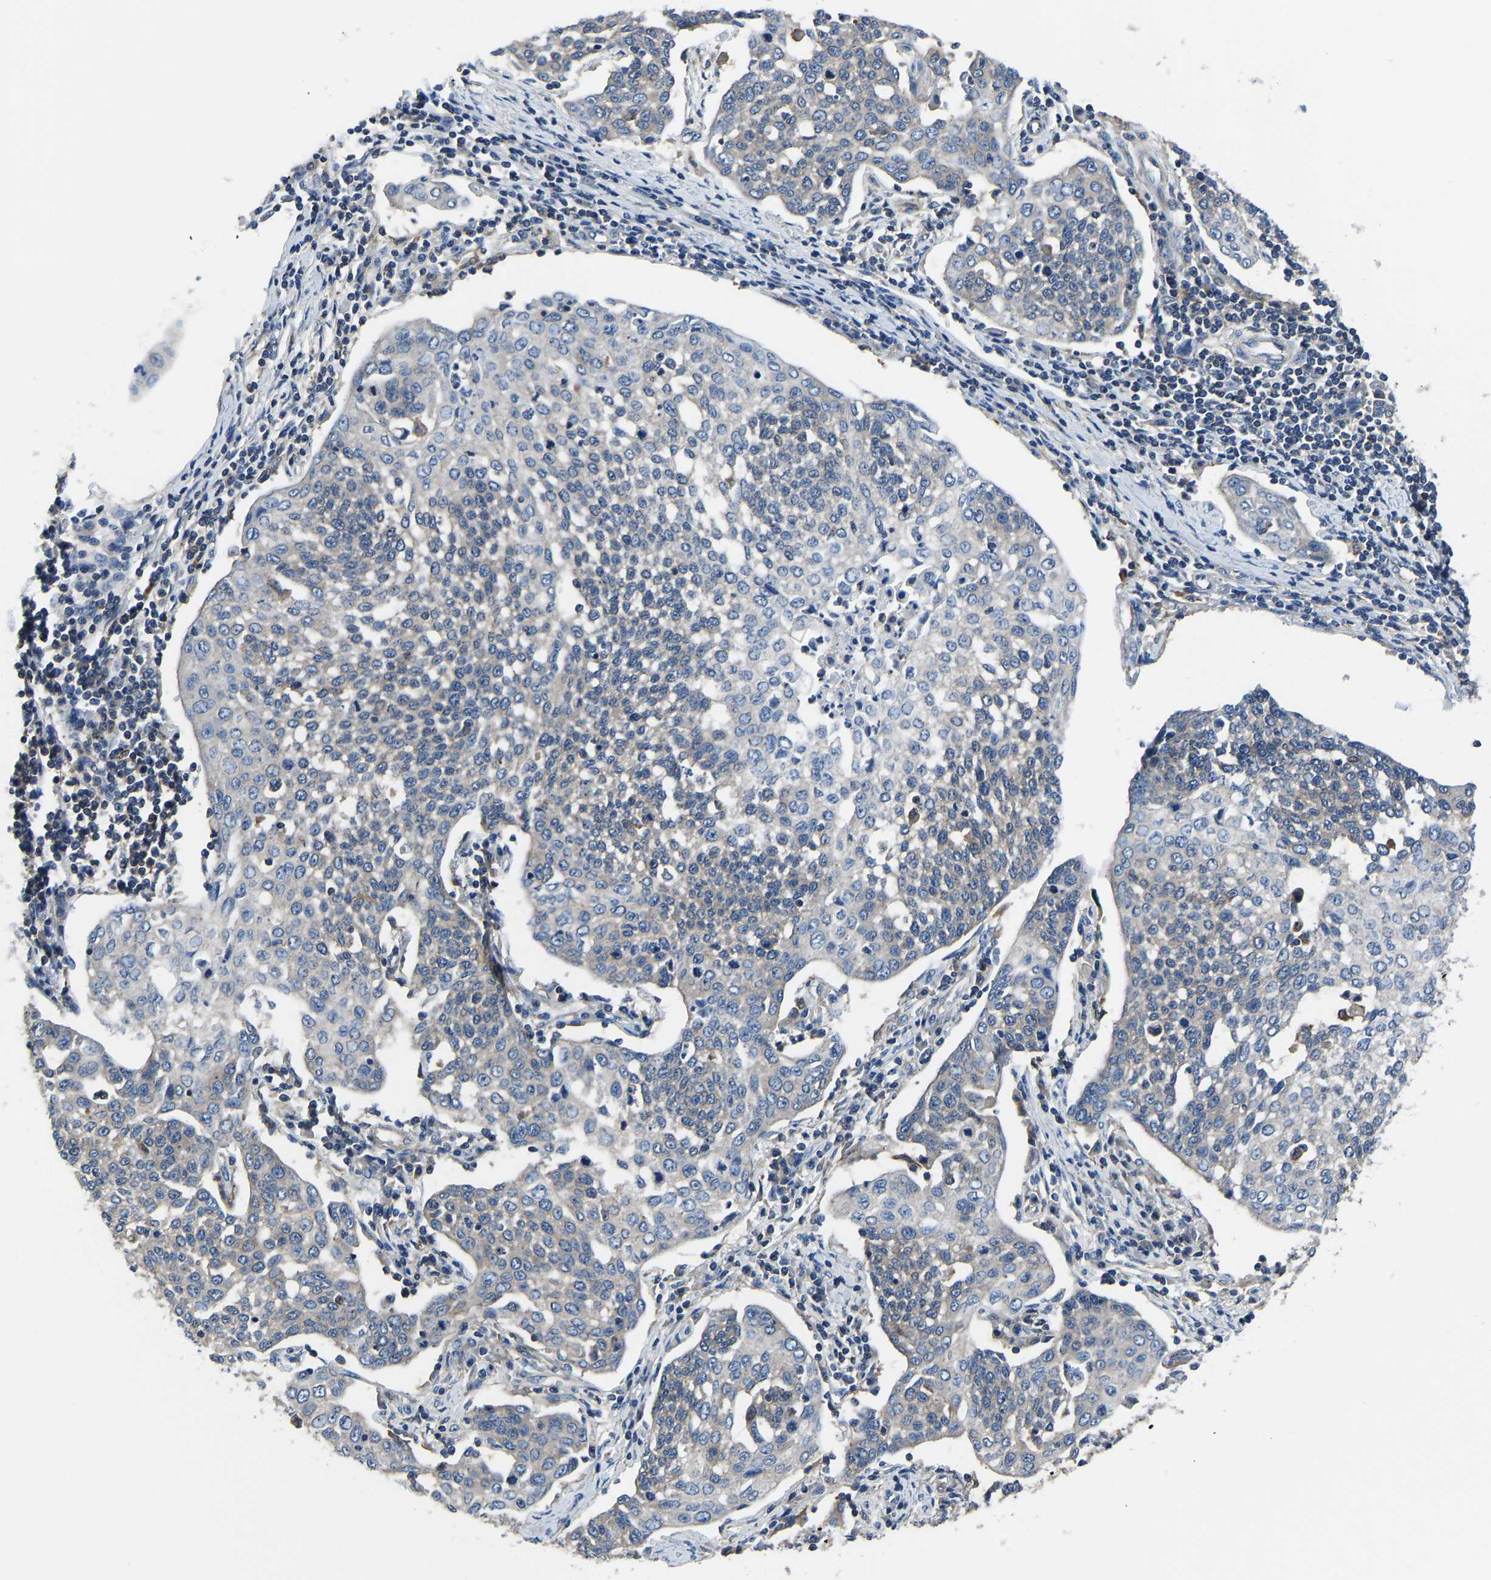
{"staining": {"intensity": "negative", "quantity": "none", "location": "none"}, "tissue": "cervical cancer", "cell_type": "Tumor cells", "image_type": "cancer", "snomed": [{"axis": "morphology", "description": "Squamous cell carcinoma, NOS"}, {"axis": "topography", "description": "Cervix"}], "caption": "Histopathology image shows no significant protein expression in tumor cells of cervical cancer (squamous cell carcinoma).", "gene": "PRKAR1A", "patient": {"sex": "female", "age": 34}}